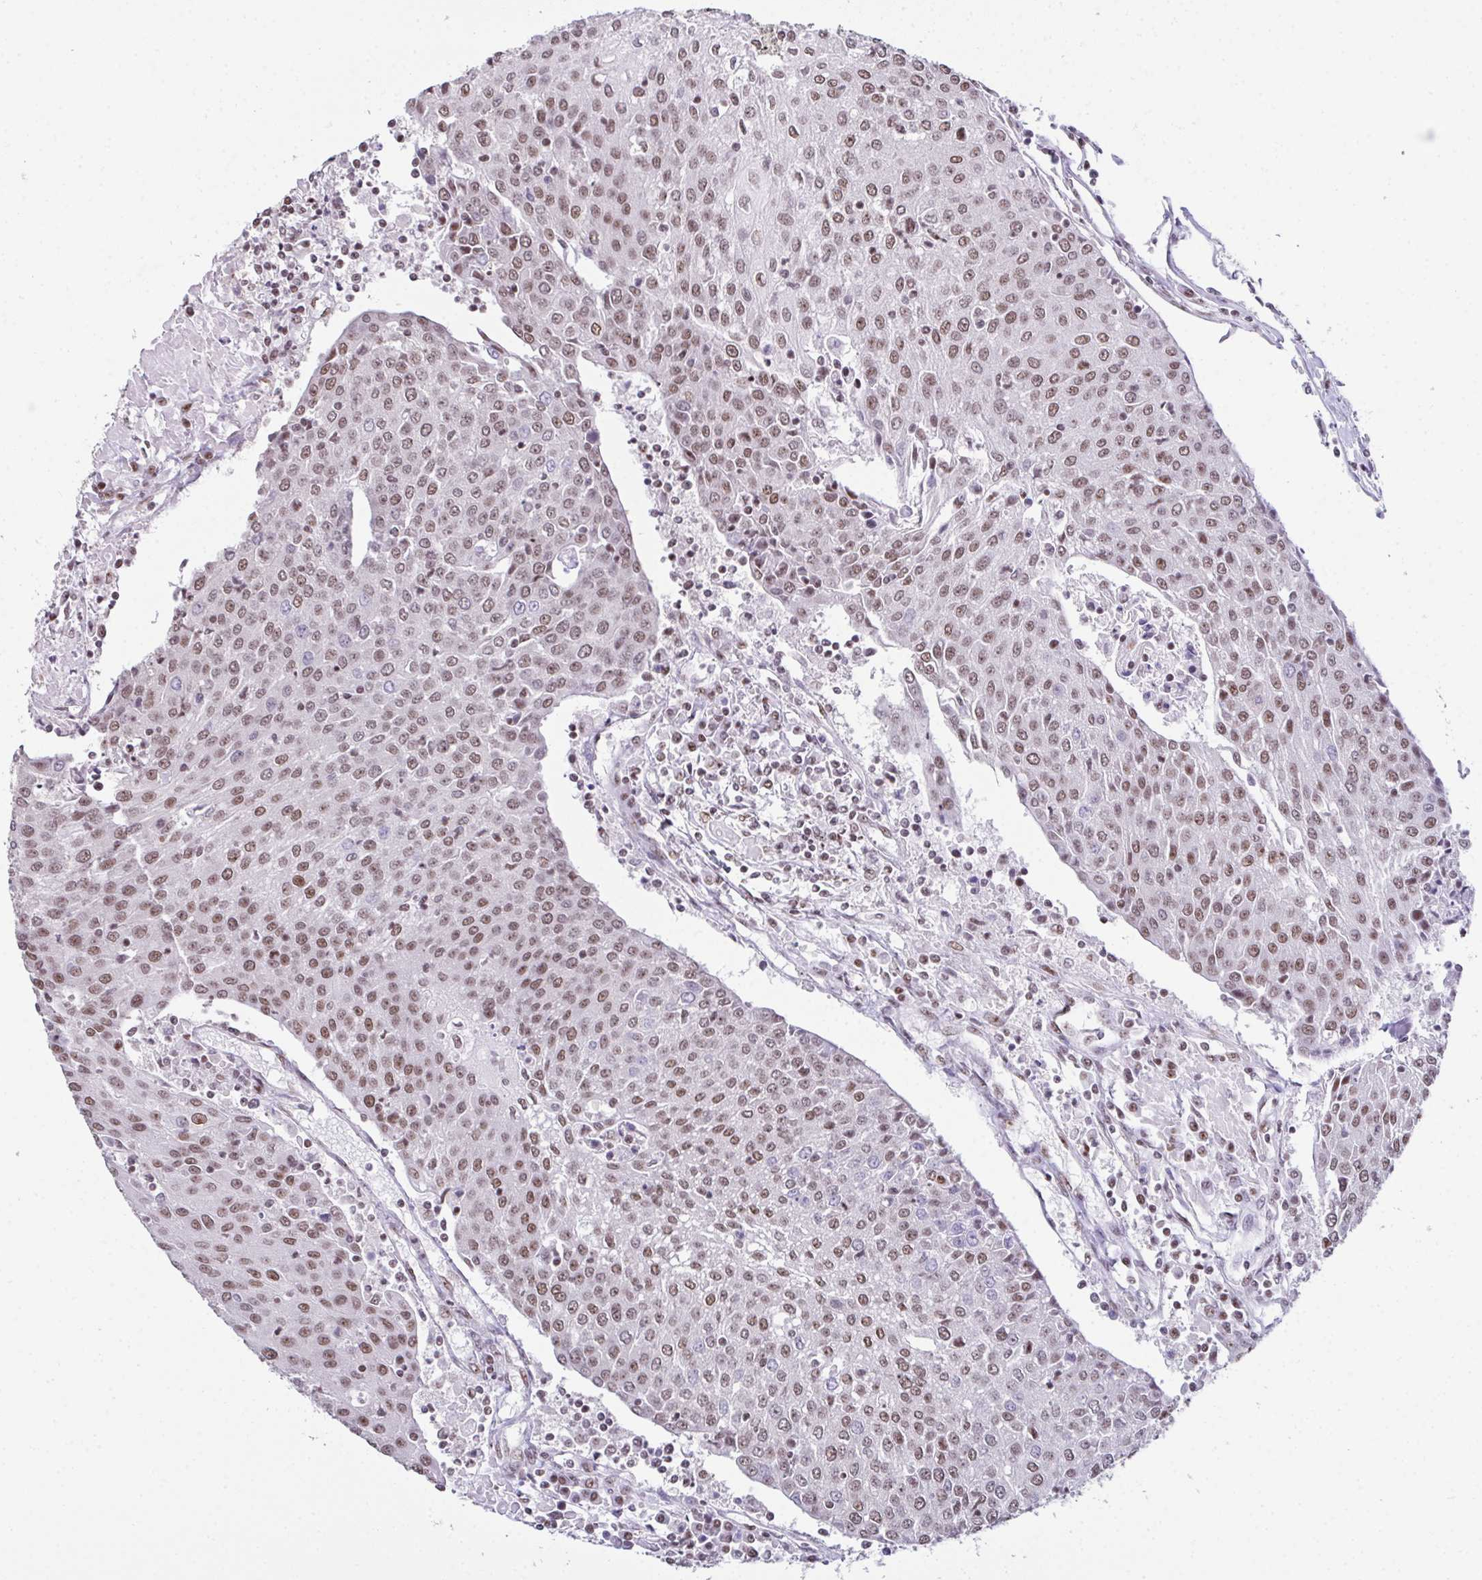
{"staining": {"intensity": "moderate", "quantity": ">75%", "location": "nuclear"}, "tissue": "urothelial cancer", "cell_type": "Tumor cells", "image_type": "cancer", "snomed": [{"axis": "morphology", "description": "Urothelial carcinoma, High grade"}, {"axis": "topography", "description": "Urinary bladder"}], "caption": "Urothelial cancer tissue exhibits moderate nuclear expression in approximately >75% of tumor cells, visualized by immunohistochemistry.", "gene": "ZNF800", "patient": {"sex": "female", "age": 85}}